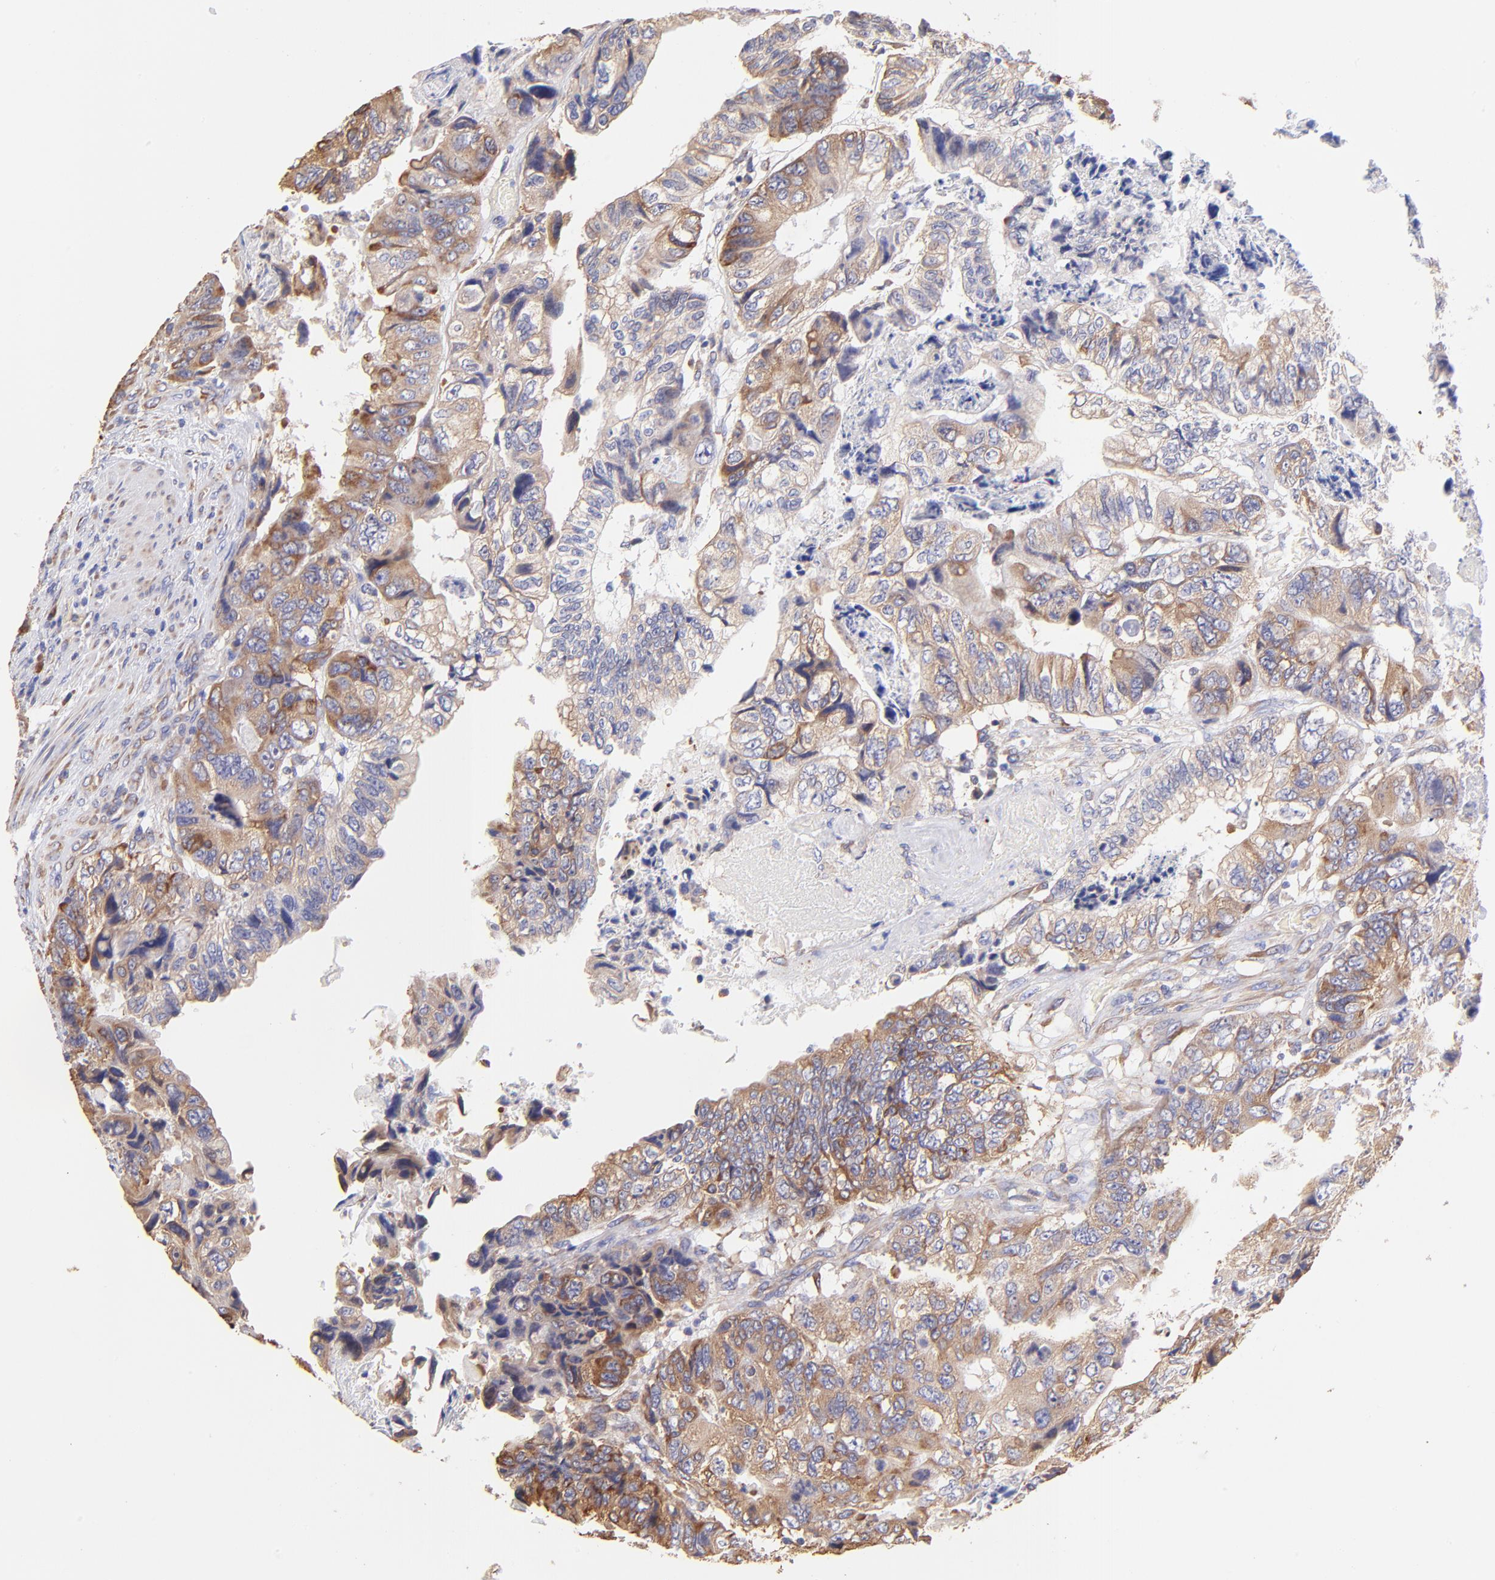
{"staining": {"intensity": "moderate", "quantity": ">75%", "location": "cytoplasmic/membranous"}, "tissue": "colorectal cancer", "cell_type": "Tumor cells", "image_type": "cancer", "snomed": [{"axis": "morphology", "description": "Adenocarcinoma, NOS"}, {"axis": "topography", "description": "Rectum"}], "caption": "Immunohistochemistry (IHC) histopathology image of neoplastic tissue: human colorectal cancer stained using immunohistochemistry demonstrates medium levels of moderate protein expression localized specifically in the cytoplasmic/membranous of tumor cells, appearing as a cytoplasmic/membranous brown color.", "gene": "RPL30", "patient": {"sex": "female", "age": 82}}